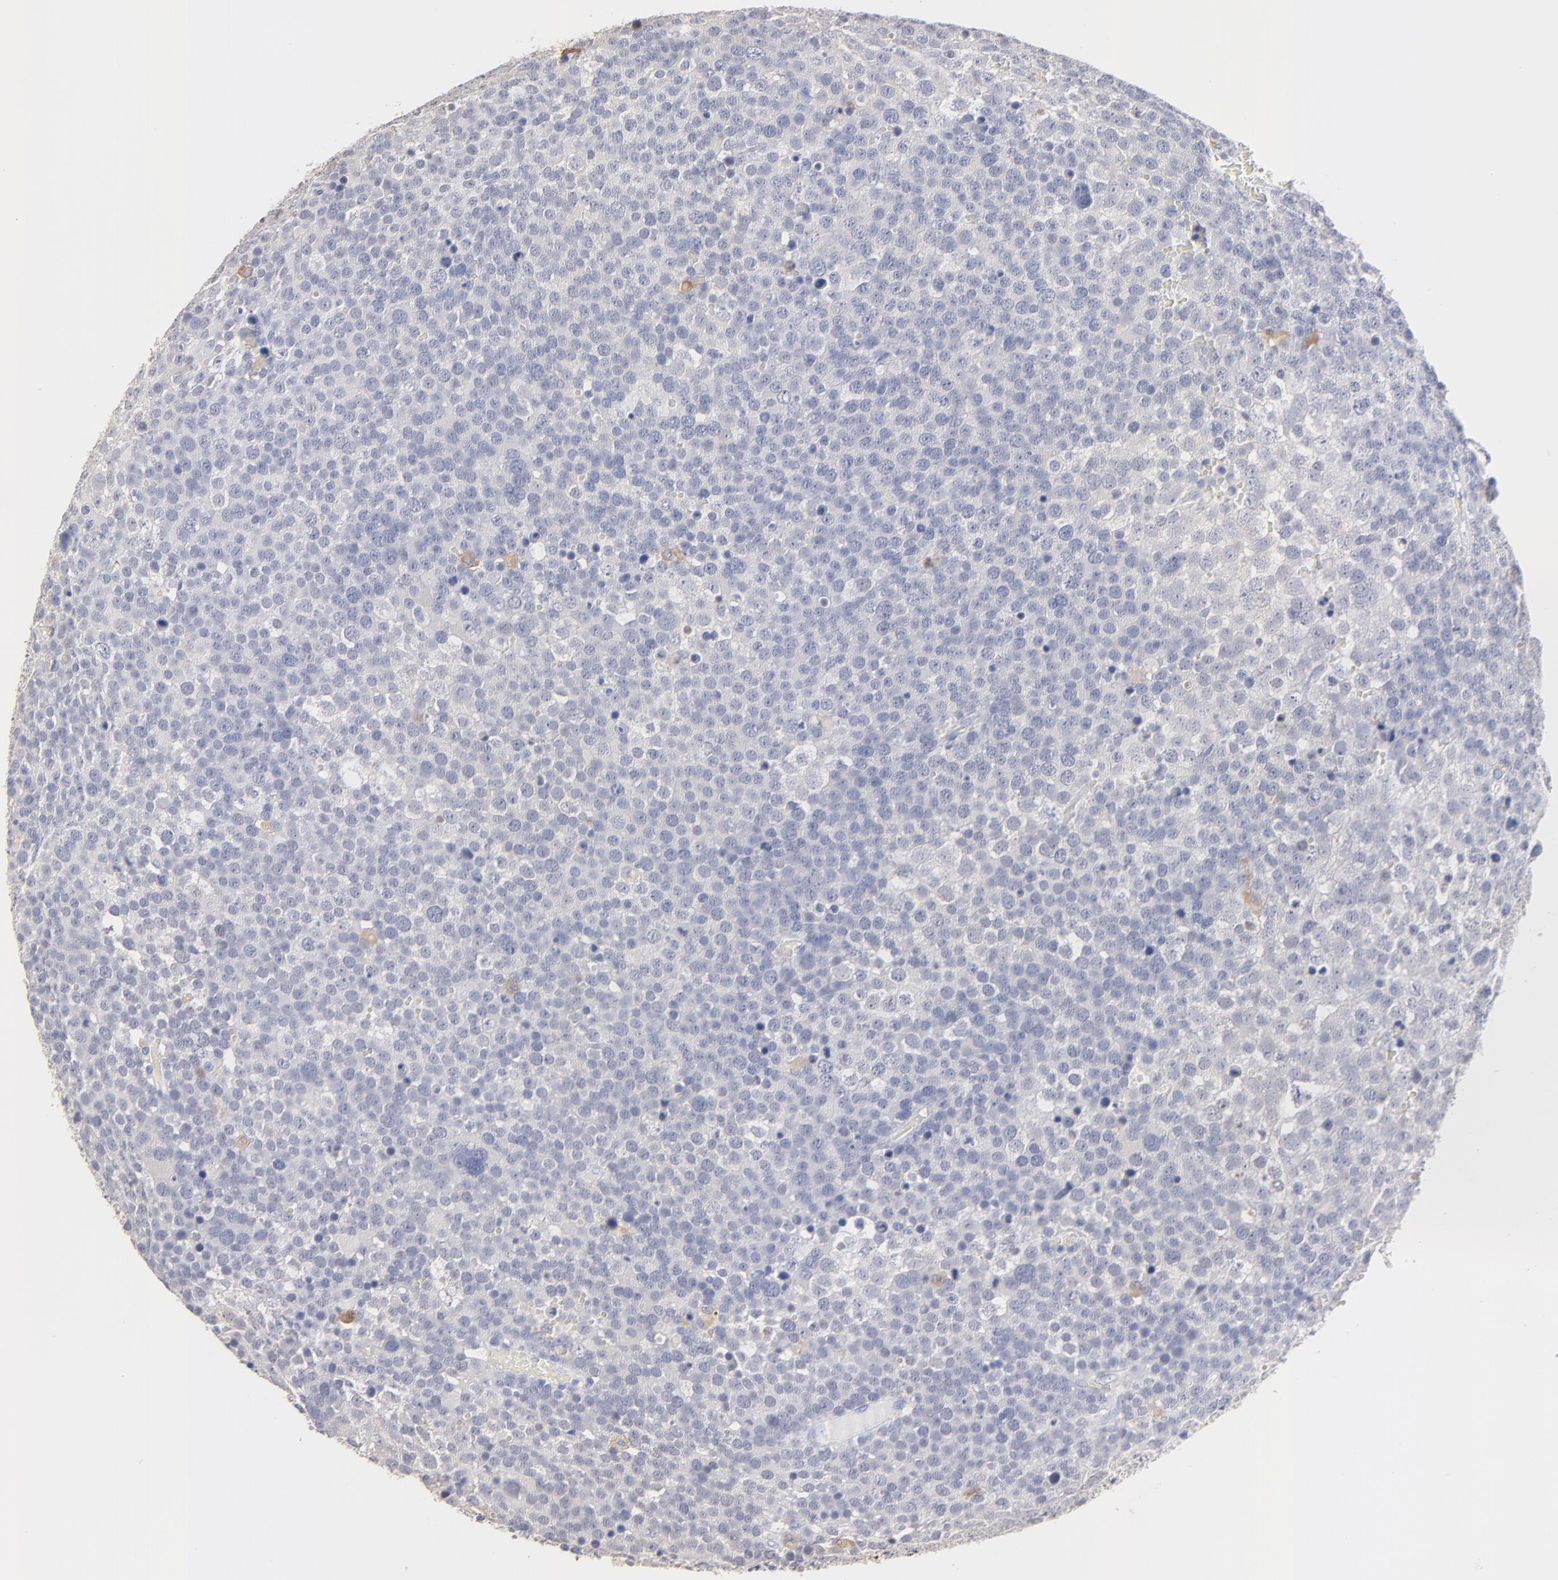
{"staining": {"intensity": "negative", "quantity": "none", "location": "none"}, "tissue": "testis cancer", "cell_type": "Tumor cells", "image_type": "cancer", "snomed": [{"axis": "morphology", "description": "Seminoma, NOS"}, {"axis": "topography", "description": "Testis"}], "caption": "The image exhibits no significant staining in tumor cells of seminoma (testis). The staining was performed using DAB (3,3'-diaminobenzidine) to visualize the protein expression in brown, while the nuclei were stained in blue with hematoxylin (Magnification: 20x).", "gene": "SMARCA1", "patient": {"sex": "male", "age": 71}}